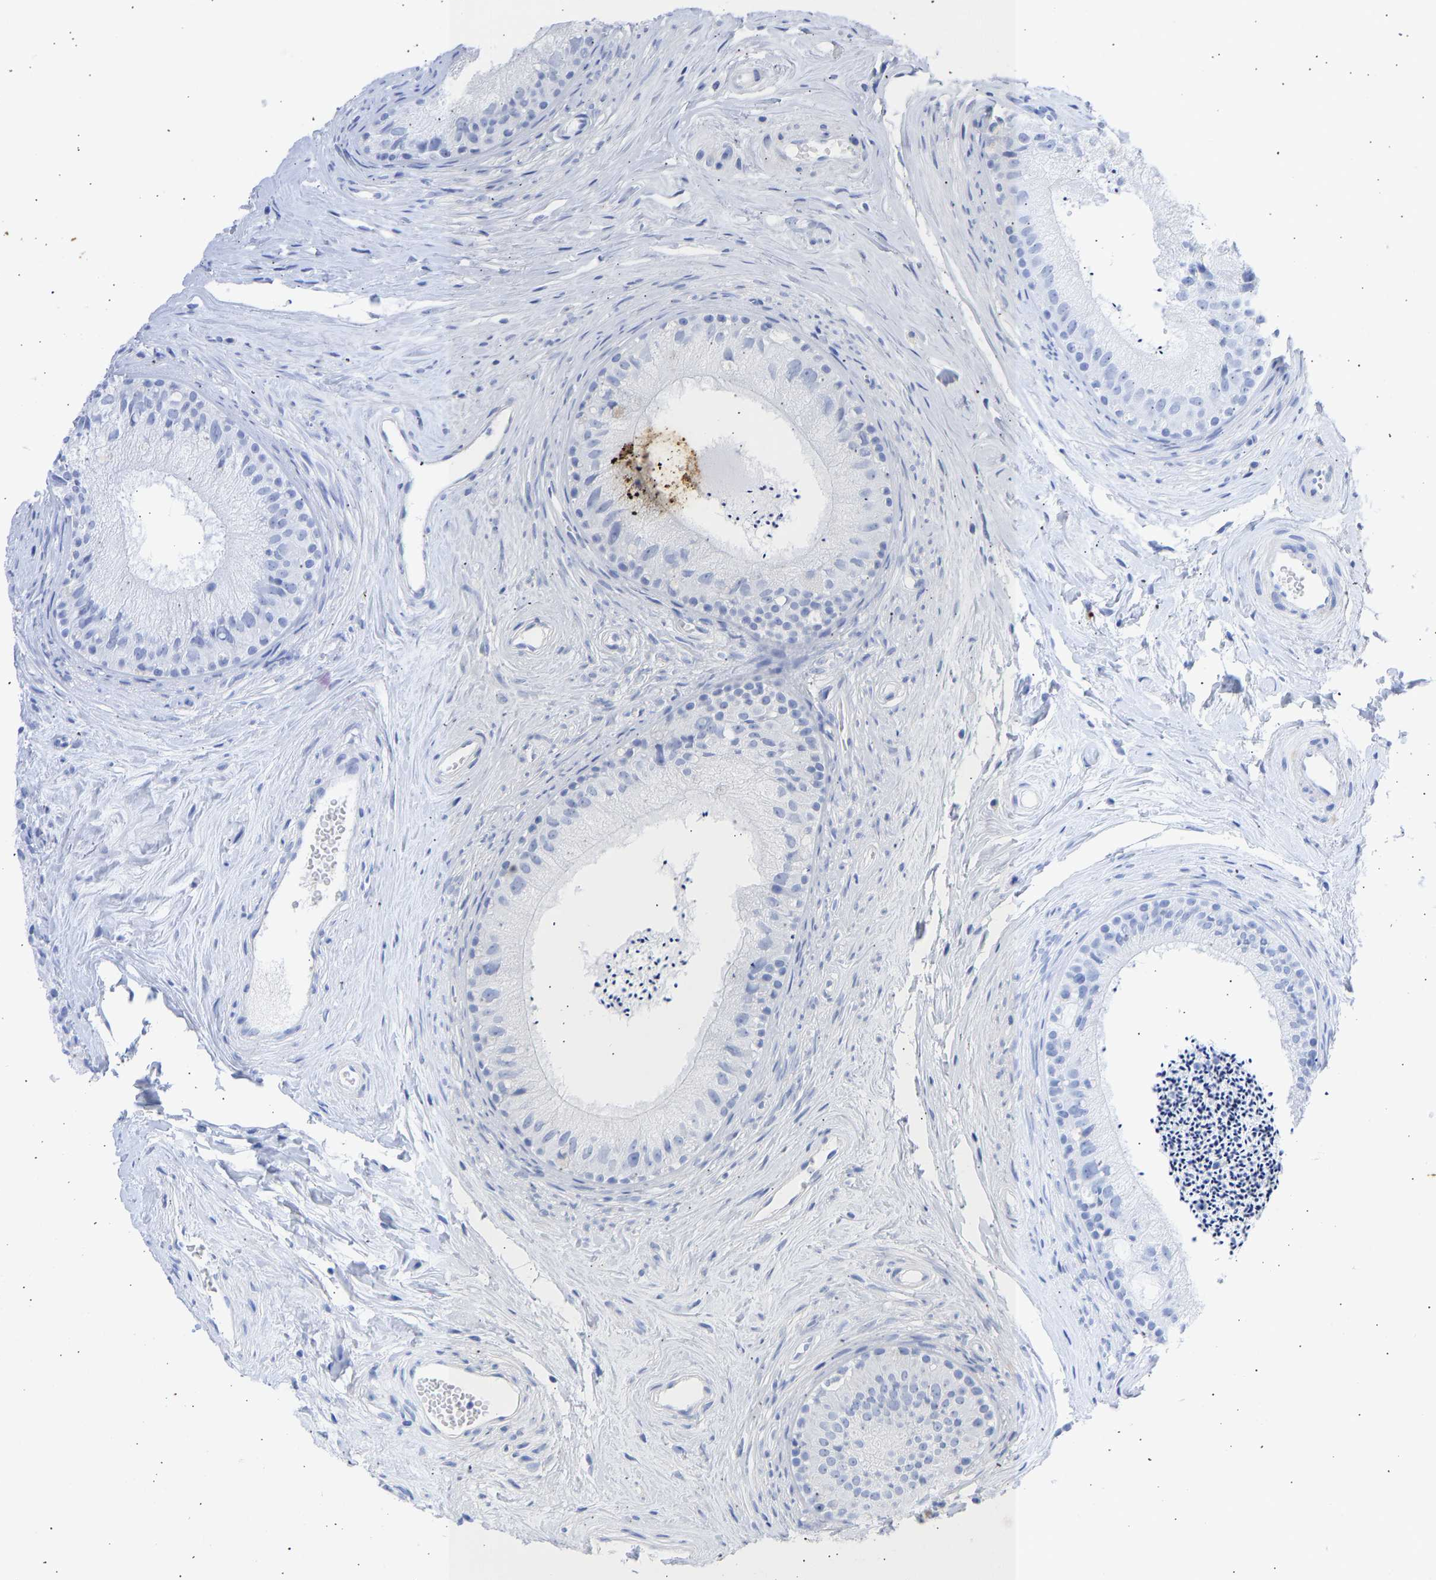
{"staining": {"intensity": "negative", "quantity": "none", "location": "none"}, "tissue": "epididymis", "cell_type": "Glandular cells", "image_type": "normal", "snomed": [{"axis": "morphology", "description": "Normal tissue, NOS"}, {"axis": "topography", "description": "Epididymis"}], "caption": "The micrograph exhibits no staining of glandular cells in benign epididymis.", "gene": "KRT1", "patient": {"sex": "male", "age": 56}}